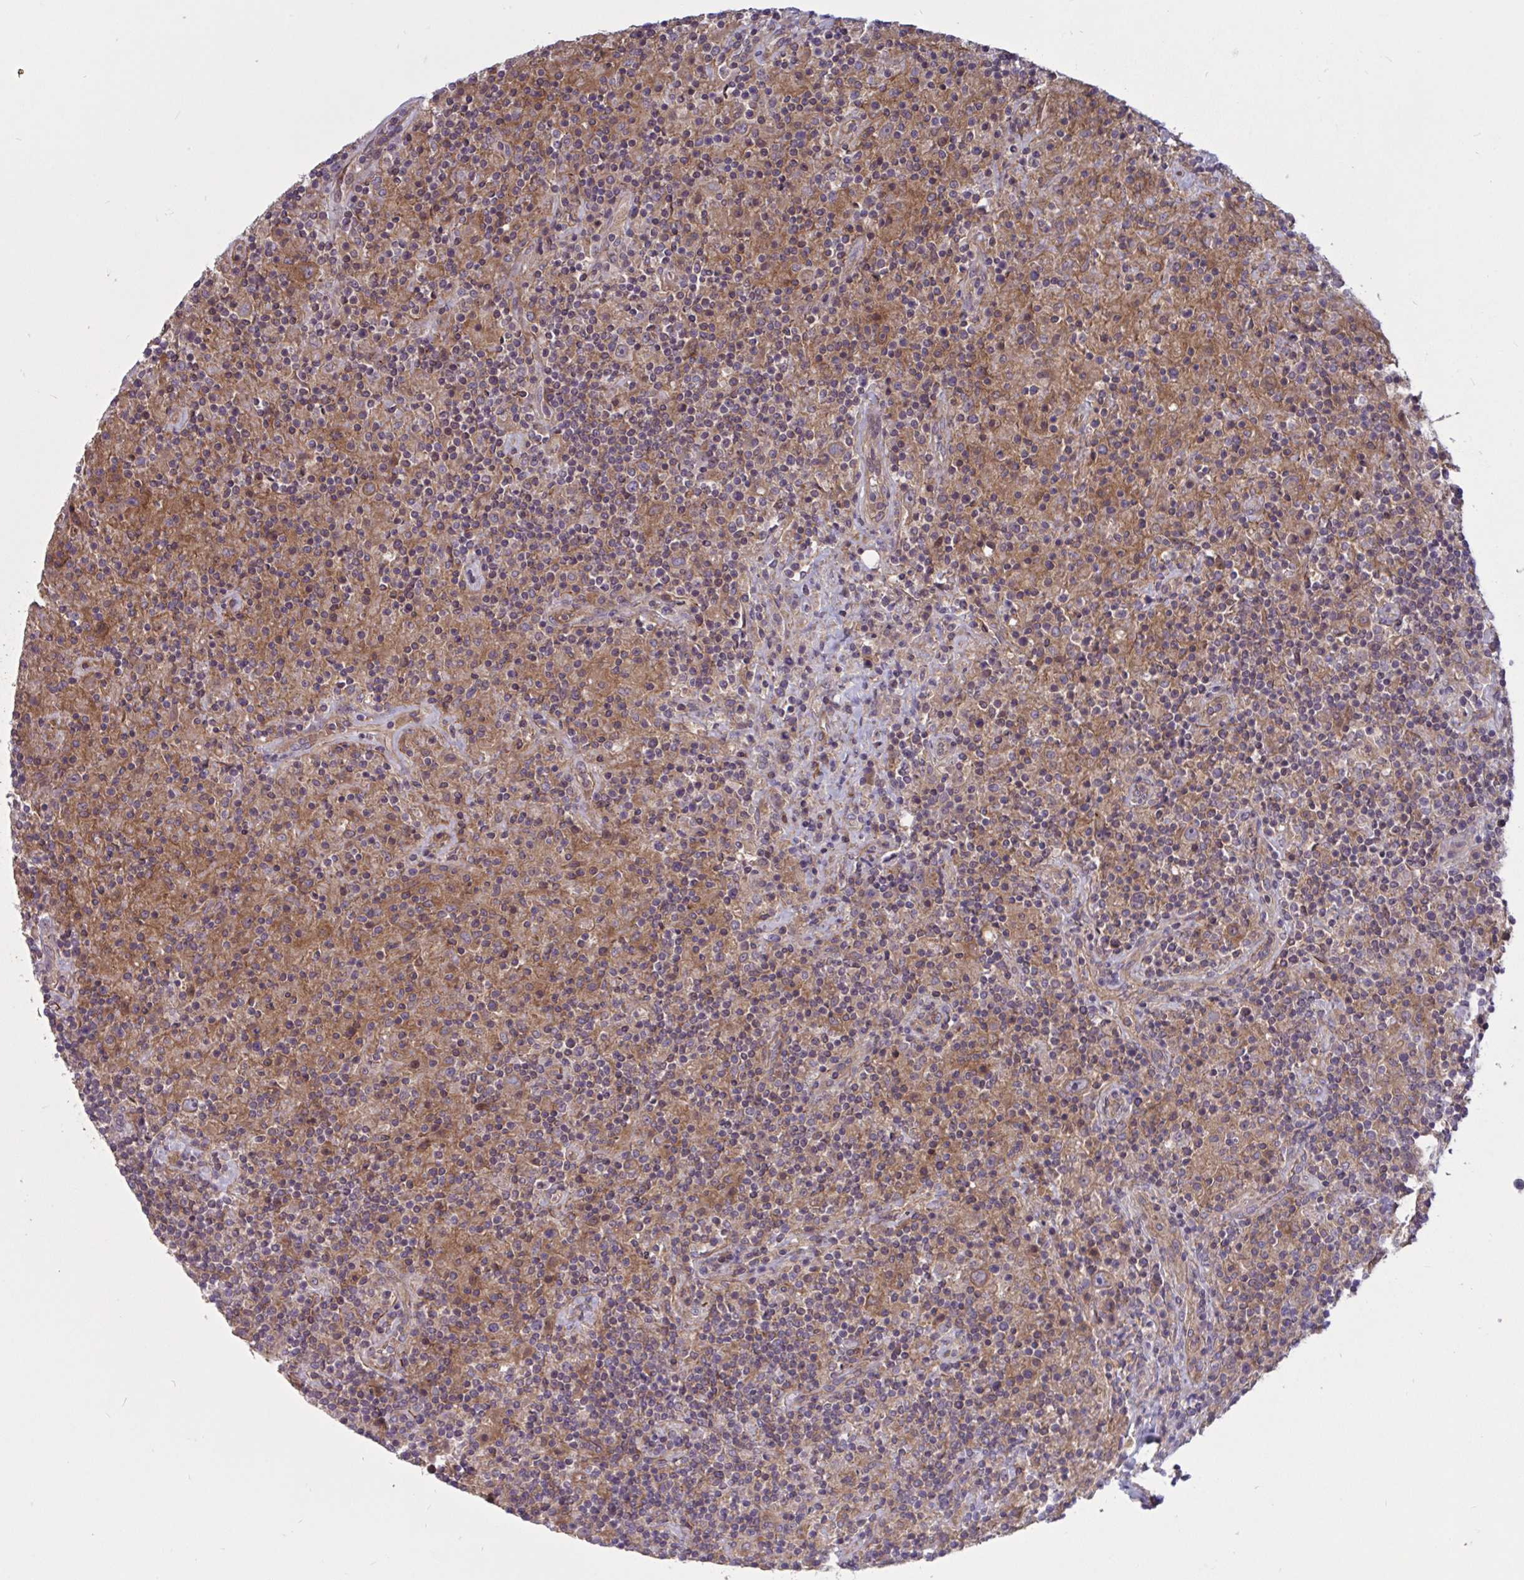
{"staining": {"intensity": "negative", "quantity": "none", "location": "none"}, "tissue": "lymphoma", "cell_type": "Tumor cells", "image_type": "cancer", "snomed": [{"axis": "morphology", "description": "Hodgkin's disease, NOS"}, {"axis": "topography", "description": "Lymph node"}], "caption": "DAB (3,3'-diaminobenzidine) immunohistochemical staining of human Hodgkin's disease shows no significant expression in tumor cells.", "gene": "TANK", "patient": {"sex": "male", "age": 70}}